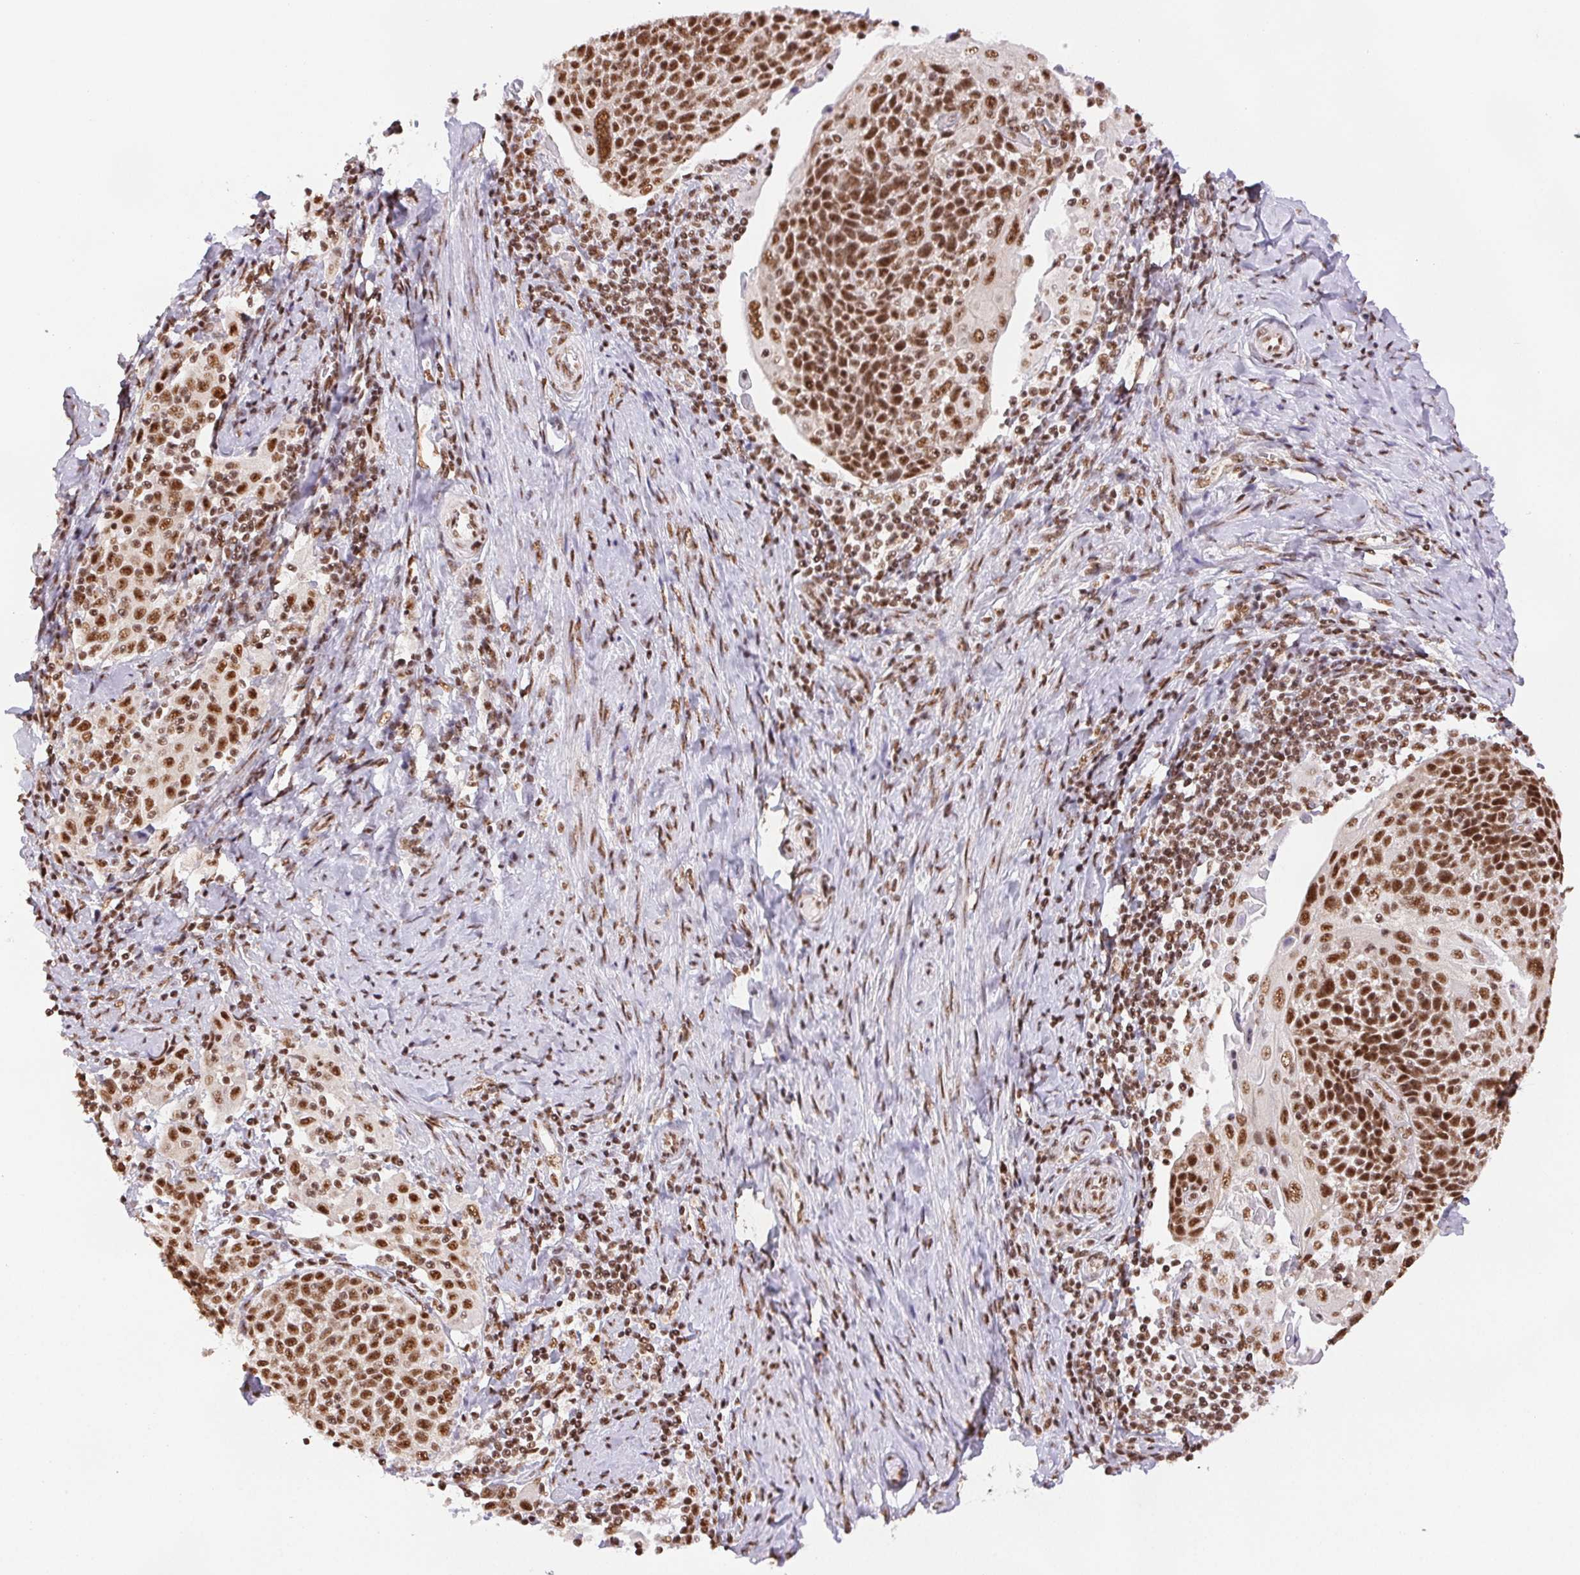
{"staining": {"intensity": "strong", "quantity": ">75%", "location": "nuclear"}, "tissue": "cervical cancer", "cell_type": "Tumor cells", "image_type": "cancer", "snomed": [{"axis": "morphology", "description": "Squamous cell carcinoma, NOS"}, {"axis": "topography", "description": "Cervix"}], "caption": "Cervical cancer (squamous cell carcinoma) stained with a brown dye shows strong nuclear positive expression in approximately >75% of tumor cells.", "gene": "IK", "patient": {"sex": "female", "age": 61}}